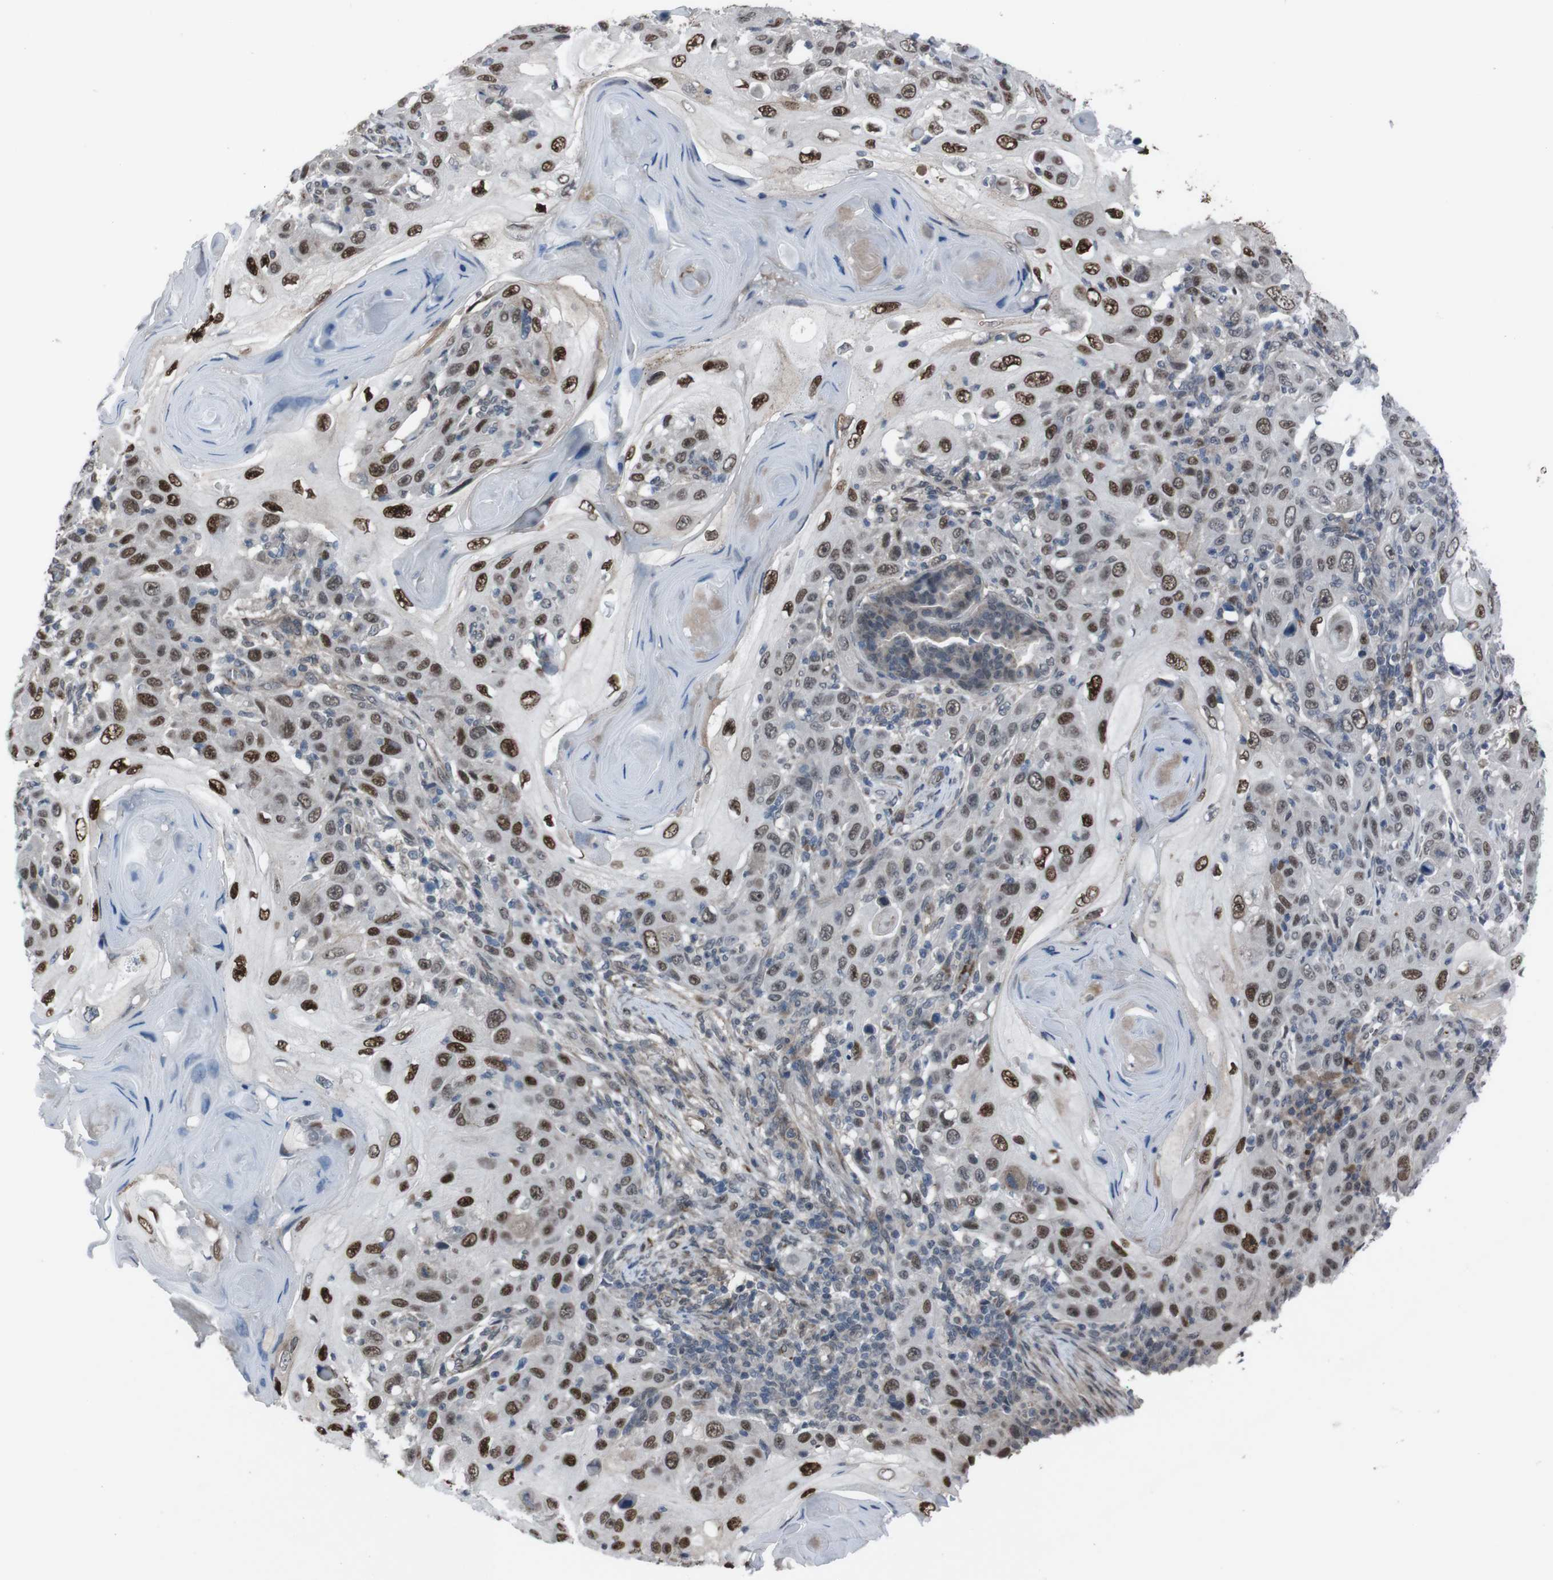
{"staining": {"intensity": "strong", "quantity": "25%-75%", "location": "nuclear"}, "tissue": "skin cancer", "cell_type": "Tumor cells", "image_type": "cancer", "snomed": [{"axis": "morphology", "description": "Squamous cell carcinoma, NOS"}, {"axis": "topography", "description": "Skin"}], "caption": "High-power microscopy captured an IHC histopathology image of squamous cell carcinoma (skin), revealing strong nuclear staining in approximately 25%-75% of tumor cells.", "gene": "SS18L1", "patient": {"sex": "female", "age": 88}}